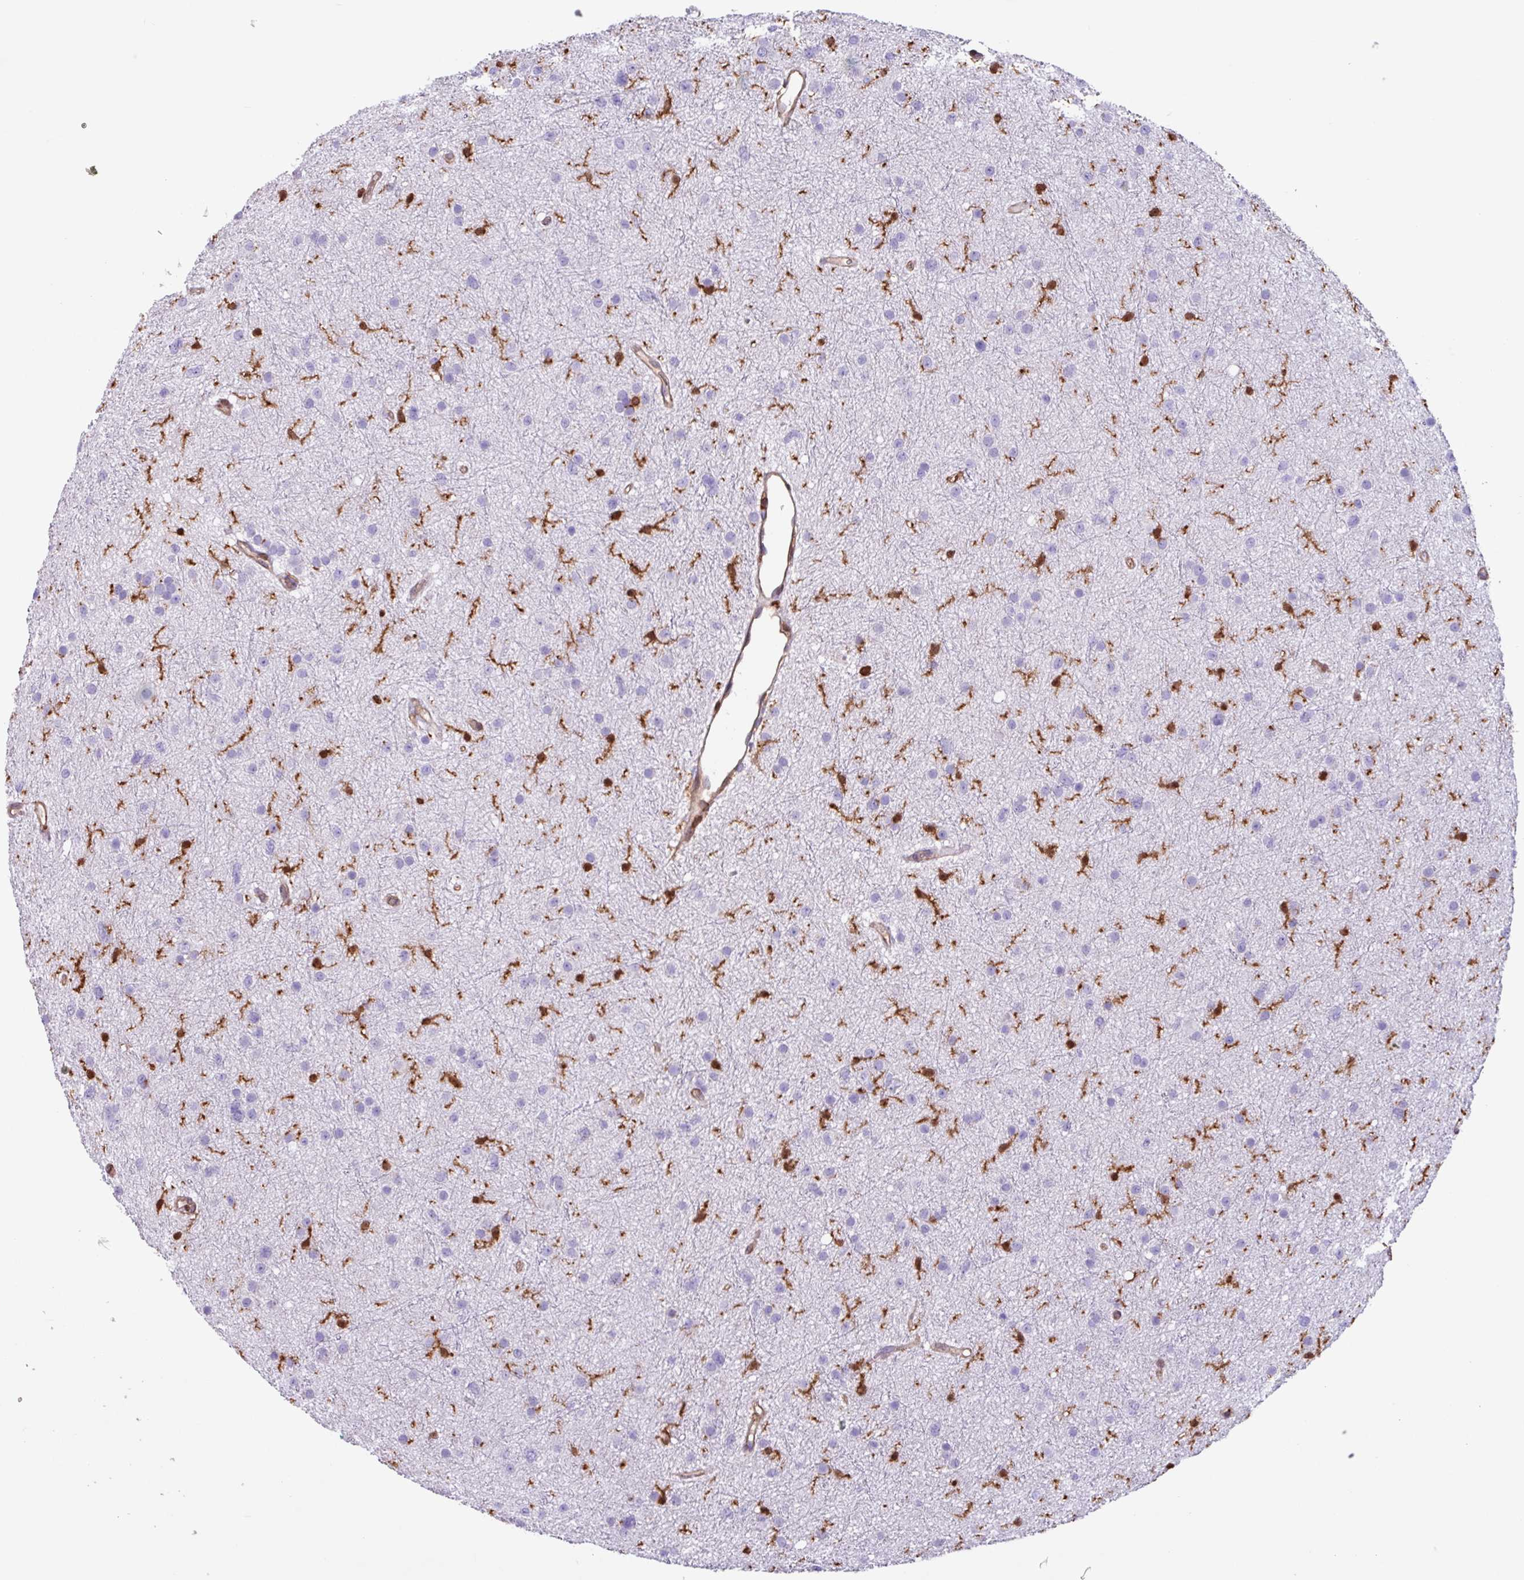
{"staining": {"intensity": "negative", "quantity": "none", "location": "none"}, "tissue": "glioma", "cell_type": "Tumor cells", "image_type": "cancer", "snomed": [{"axis": "morphology", "description": "Glioma, malignant, Low grade"}, {"axis": "topography", "description": "Cerebral cortex"}], "caption": "High power microscopy histopathology image of an immunohistochemistry image of glioma, revealing no significant expression in tumor cells.", "gene": "ARHGDIB", "patient": {"sex": "female", "age": 39}}